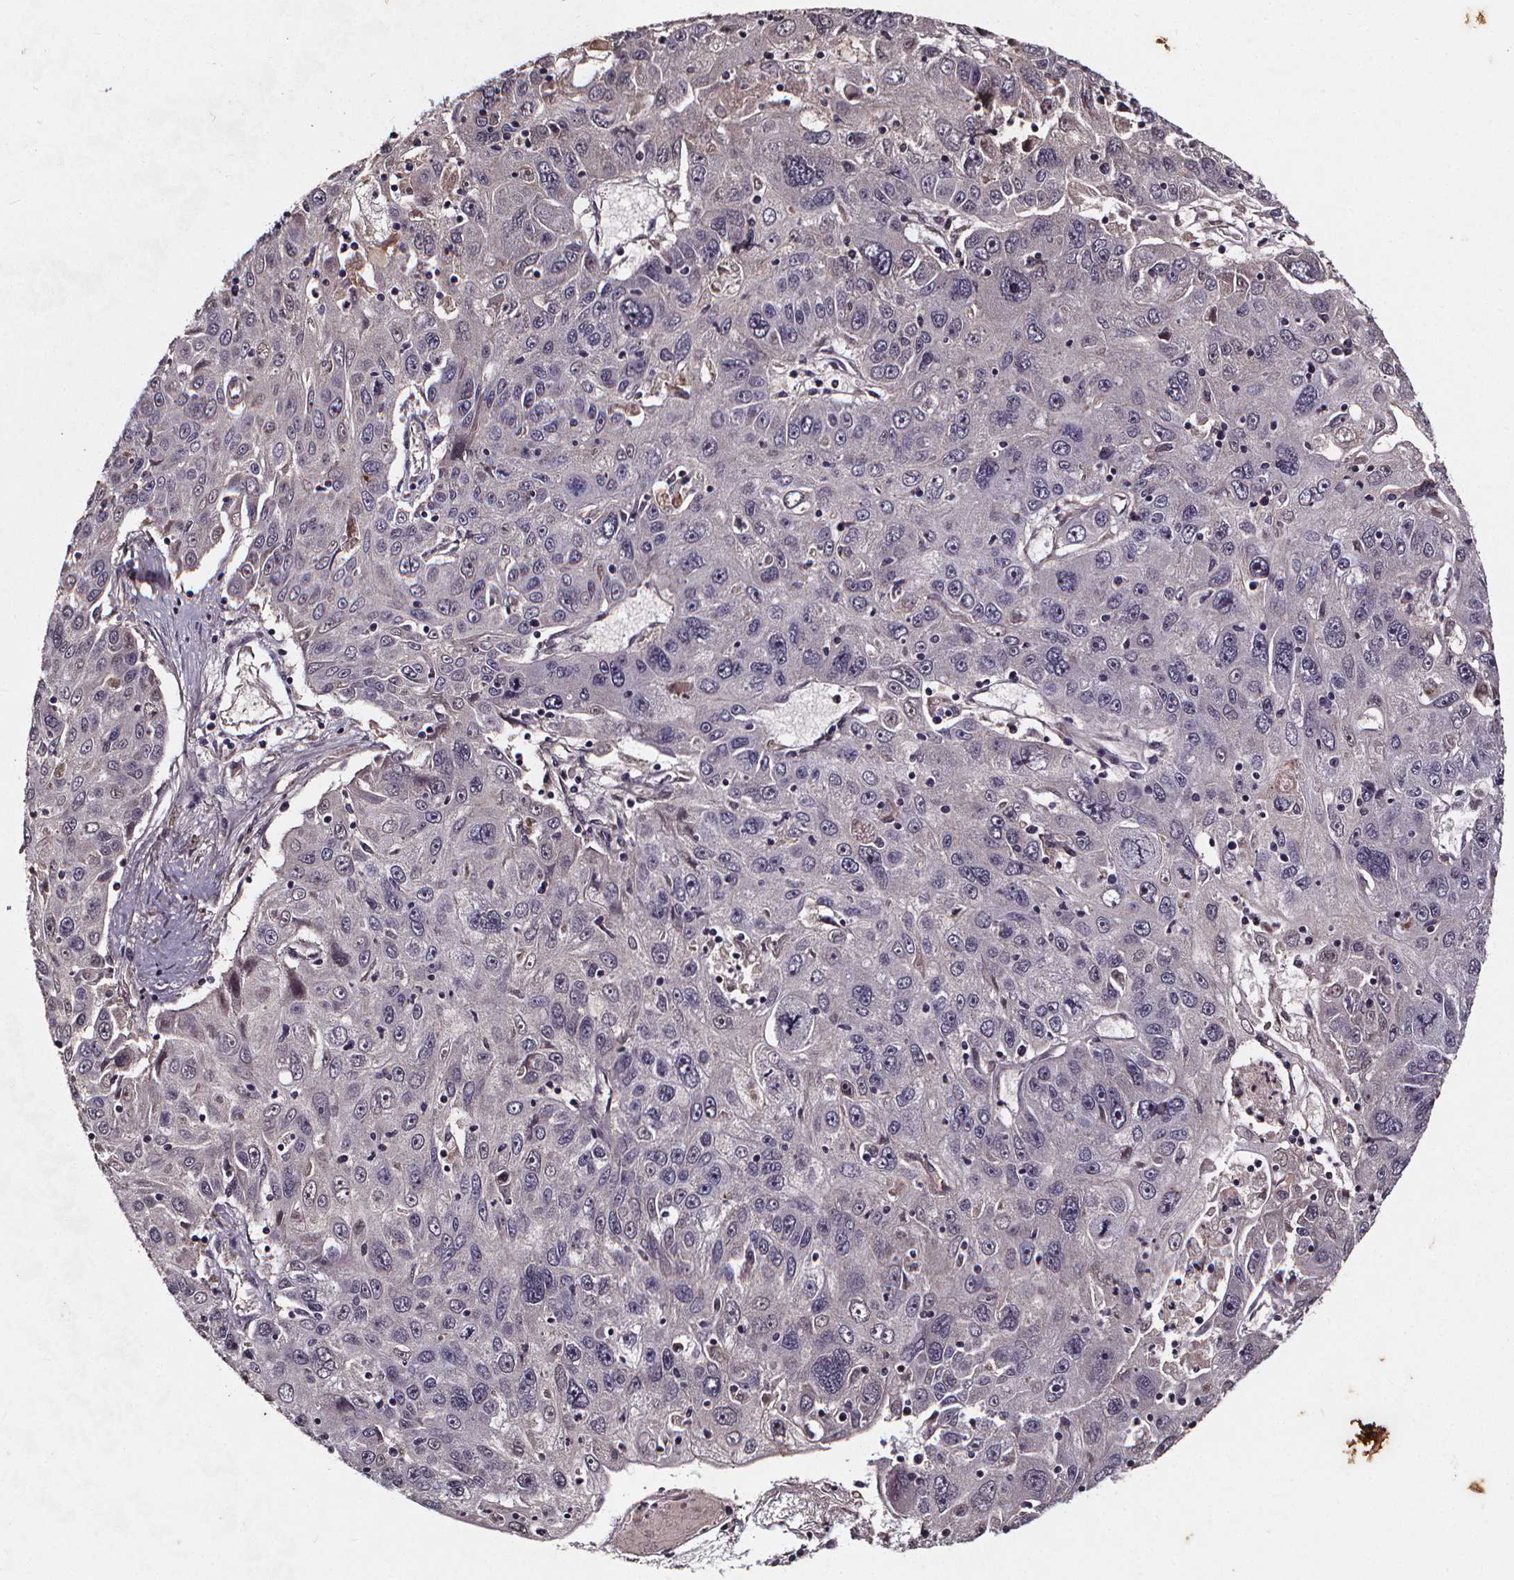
{"staining": {"intensity": "negative", "quantity": "none", "location": "none"}, "tissue": "stomach cancer", "cell_type": "Tumor cells", "image_type": "cancer", "snomed": [{"axis": "morphology", "description": "Adenocarcinoma, NOS"}, {"axis": "topography", "description": "Stomach"}], "caption": "Image shows no protein positivity in tumor cells of adenocarcinoma (stomach) tissue. (DAB immunohistochemistry, high magnification).", "gene": "SPAG8", "patient": {"sex": "male", "age": 56}}